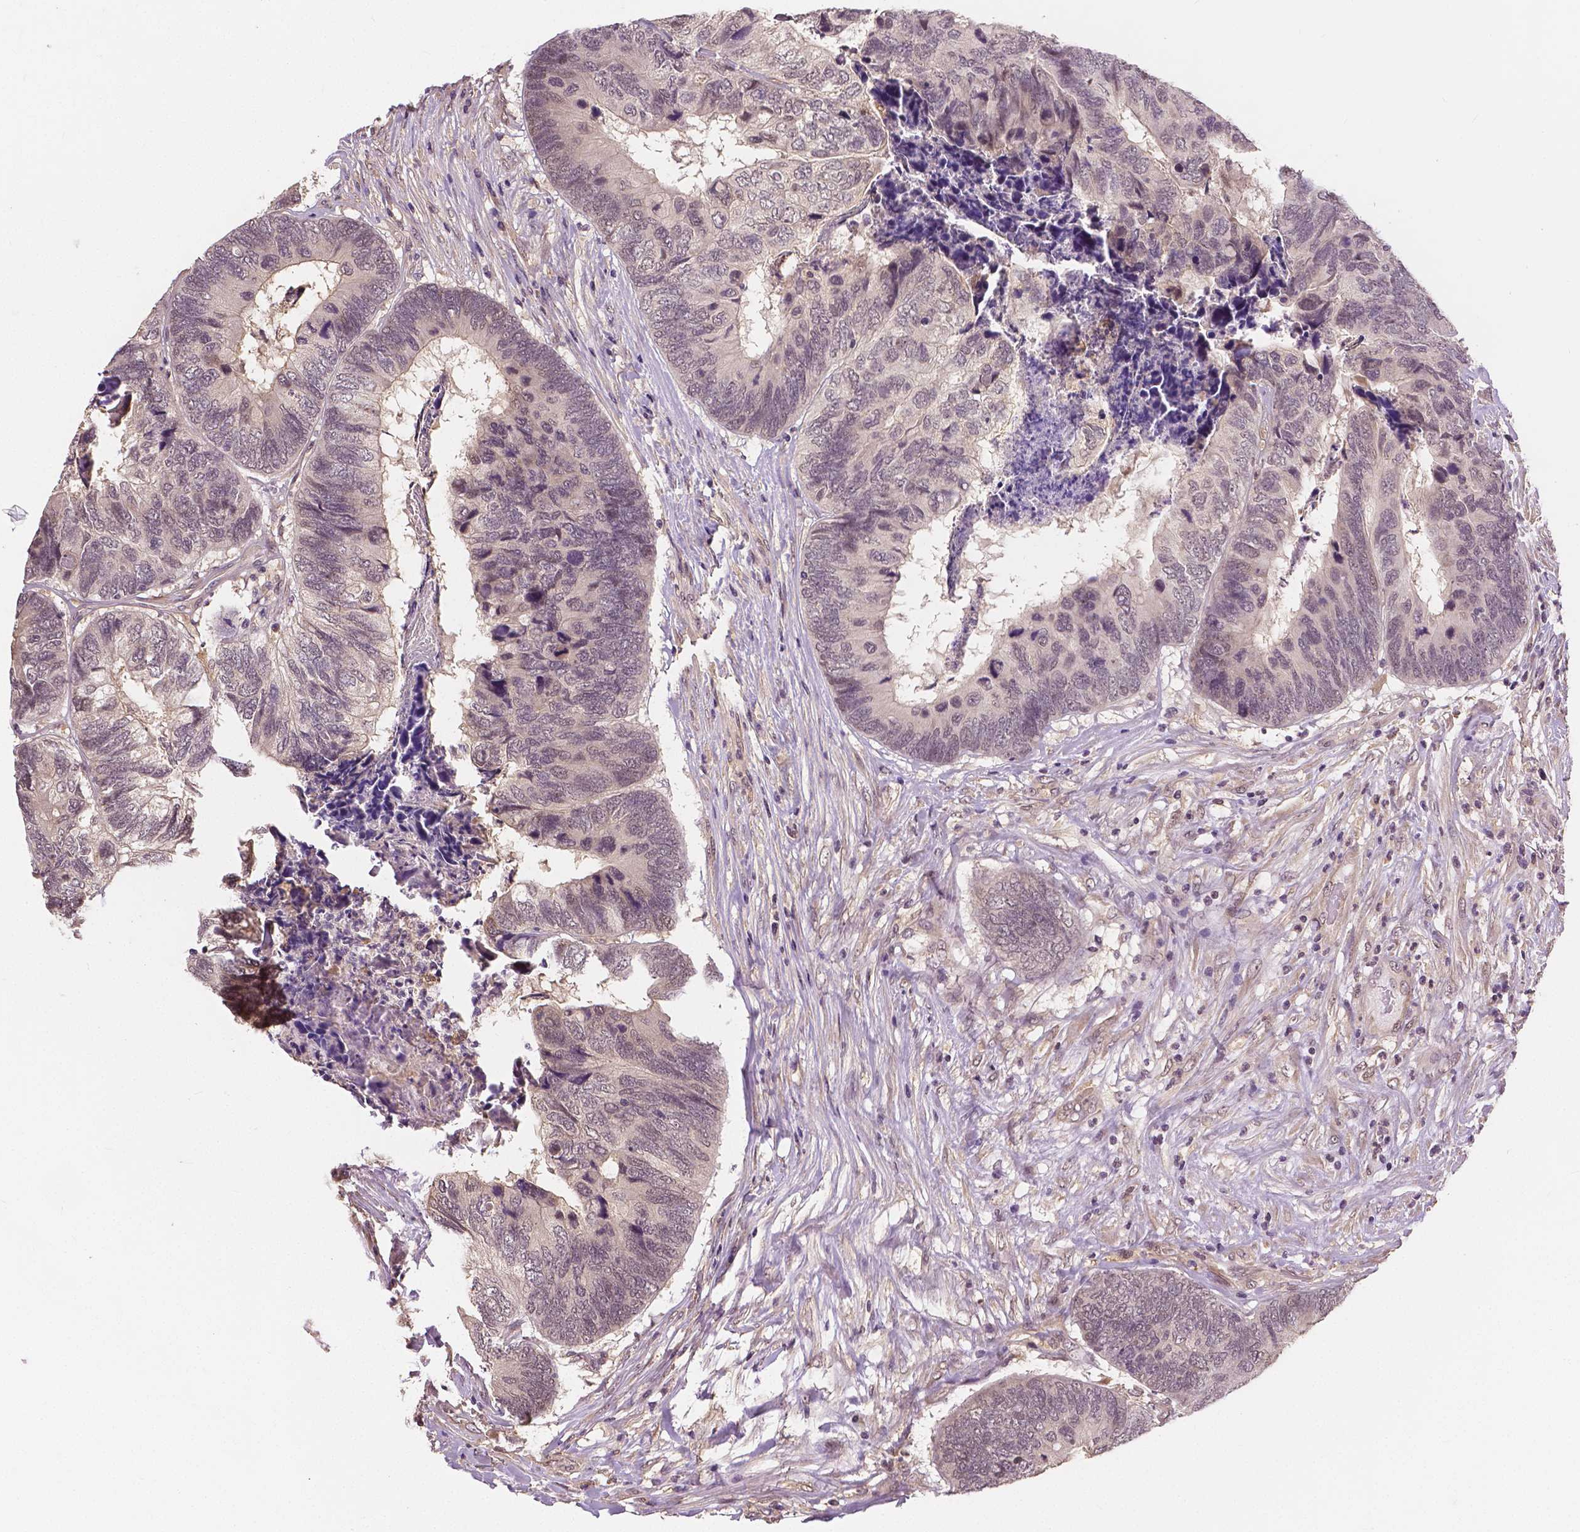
{"staining": {"intensity": "weak", "quantity": "<25%", "location": "cytoplasmic/membranous"}, "tissue": "colorectal cancer", "cell_type": "Tumor cells", "image_type": "cancer", "snomed": [{"axis": "morphology", "description": "Adenocarcinoma, NOS"}, {"axis": "topography", "description": "Colon"}], "caption": "DAB (3,3'-diaminobenzidine) immunohistochemical staining of colorectal adenocarcinoma demonstrates no significant expression in tumor cells.", "gene": "MAP1LC3B", "patient": {"sex": "female", "age": 67}}